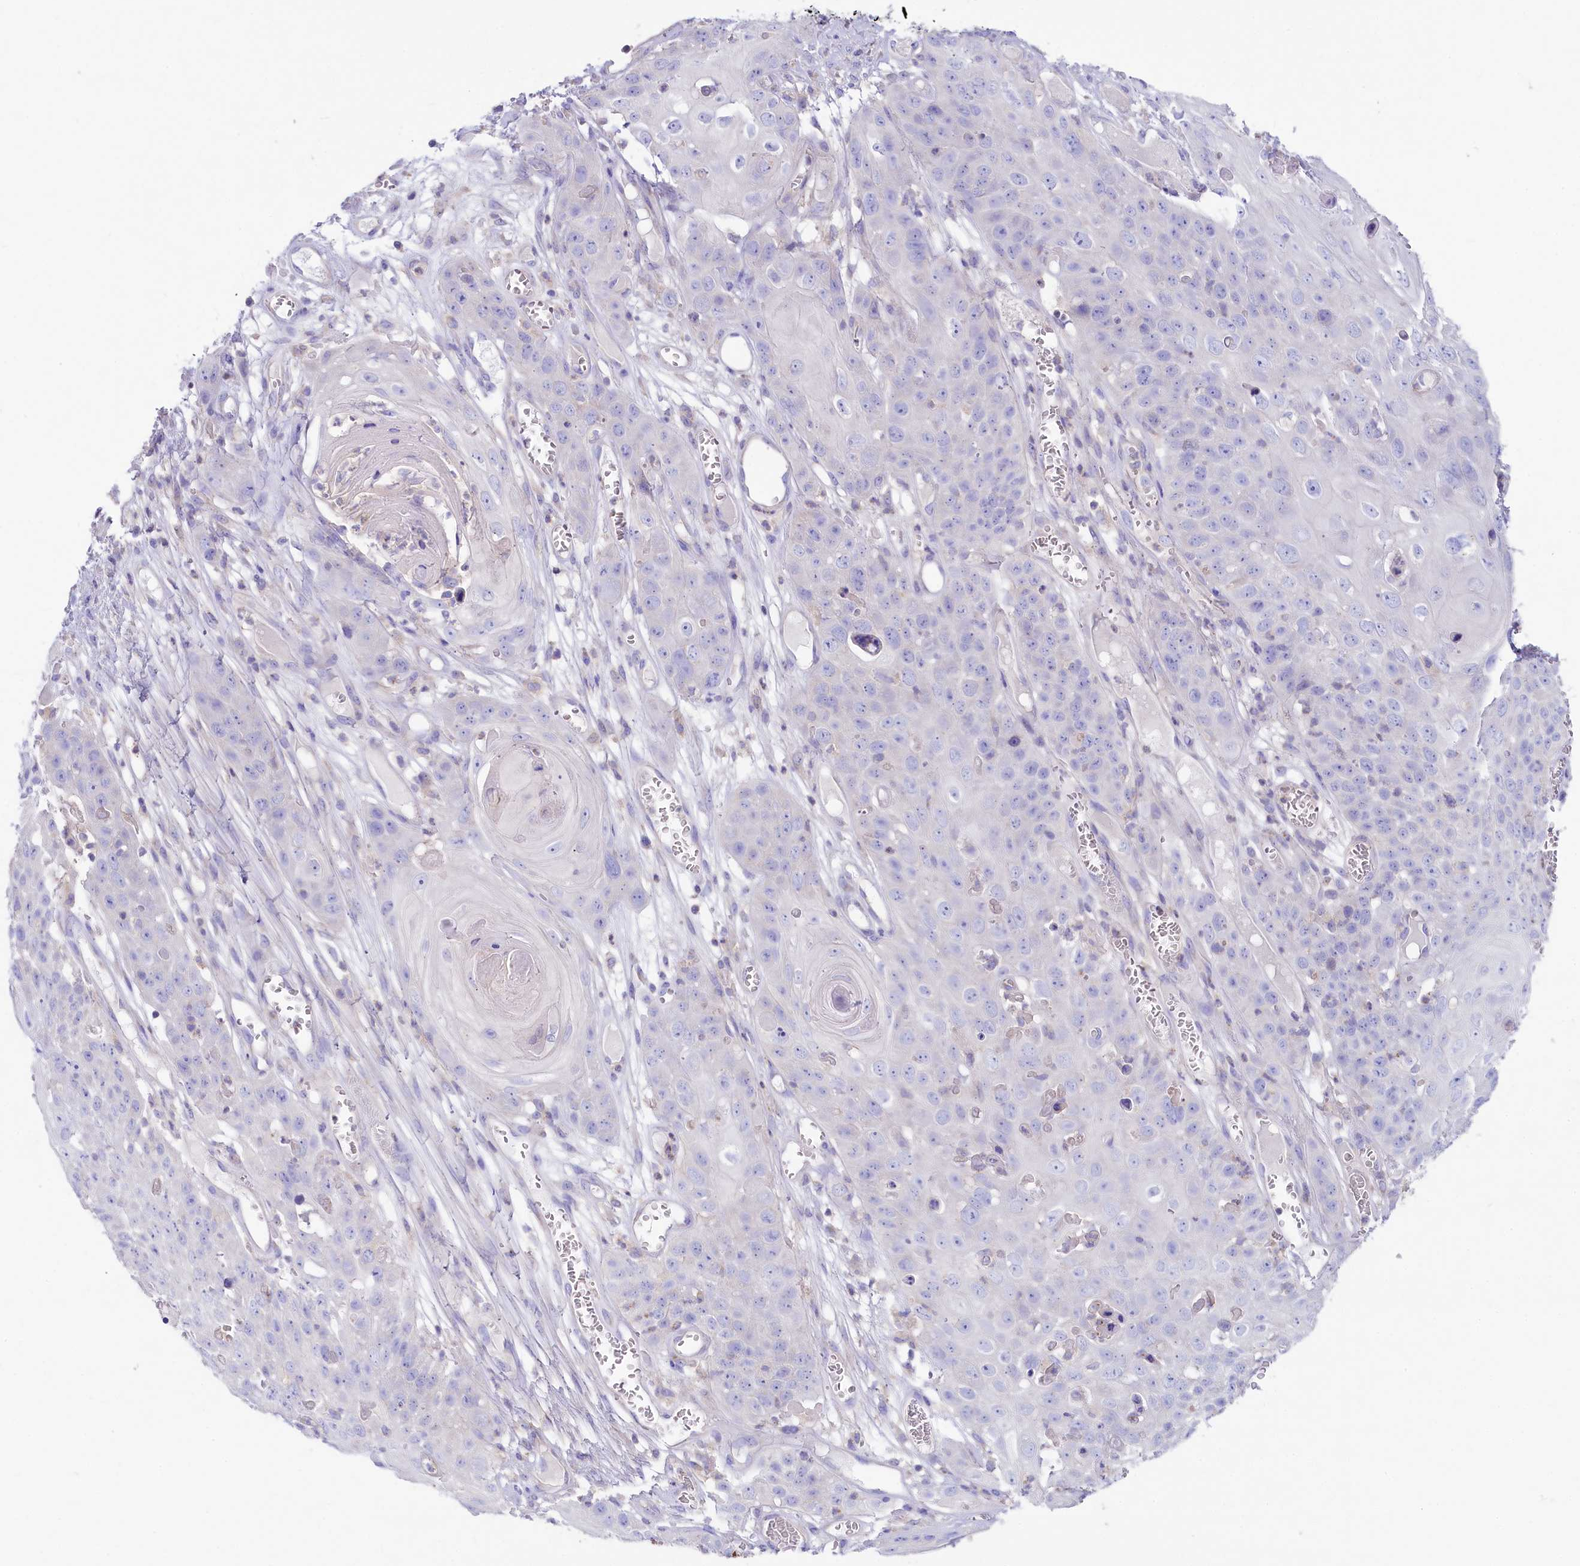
{"staining": {"intensity": "negative", "quantity": "none", "location": "none"}, "tissue": "skin cancer", "cell_type": "Tumor cells", "image_type": "cancer", "snomed": [{"axis": "morphology", "description": "Squamous cell carcinoma, NOS"}, {"axis": "topography", "description": "Skin"}], "caption": "An image of human skin cancer (squamous cell carcinoma) is negative for staining in tumor cells.", "gene": "VPS26B", "patient": {"sex": "male", "age": 55}}